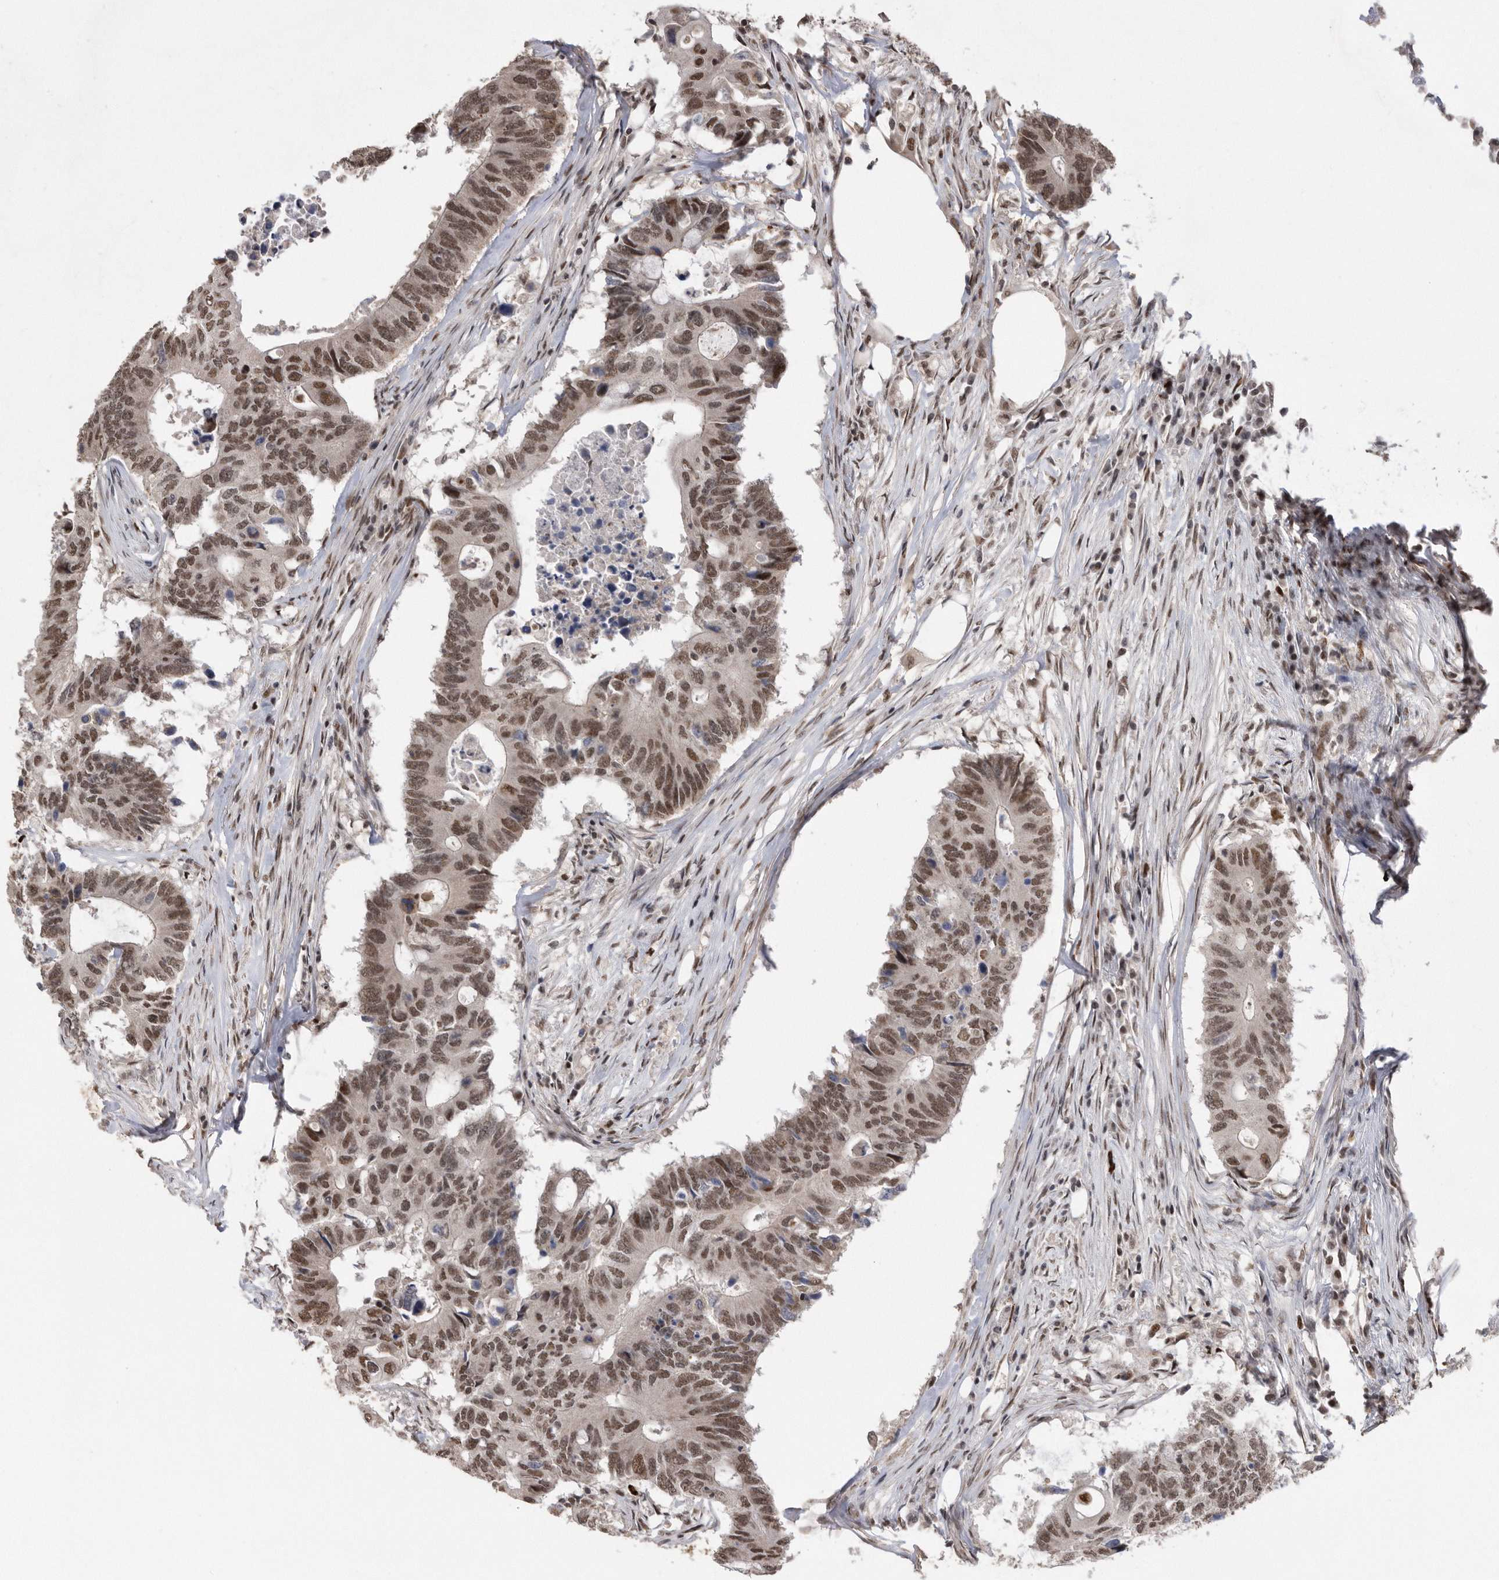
{"staining": {"intensity": "moderate", "quantity": ">75%", "location": "nuclear"}, "tissue": "colorectal cancer", "cell_type": "Tumor cells", "image_type": "cancer", "snomed": [{"axis": "morphology", "description": "Adenocarcinoma, NOS"}, {"axis": "topography", "description": "Colon"}], "caption": "Brown immunohistochemical staining in colorectal cancer exhibits moderate nuclear expression in about >75% of tumor cells.", "gene": "TDRD3", "patient": {"sex": "male", "age": 71}}